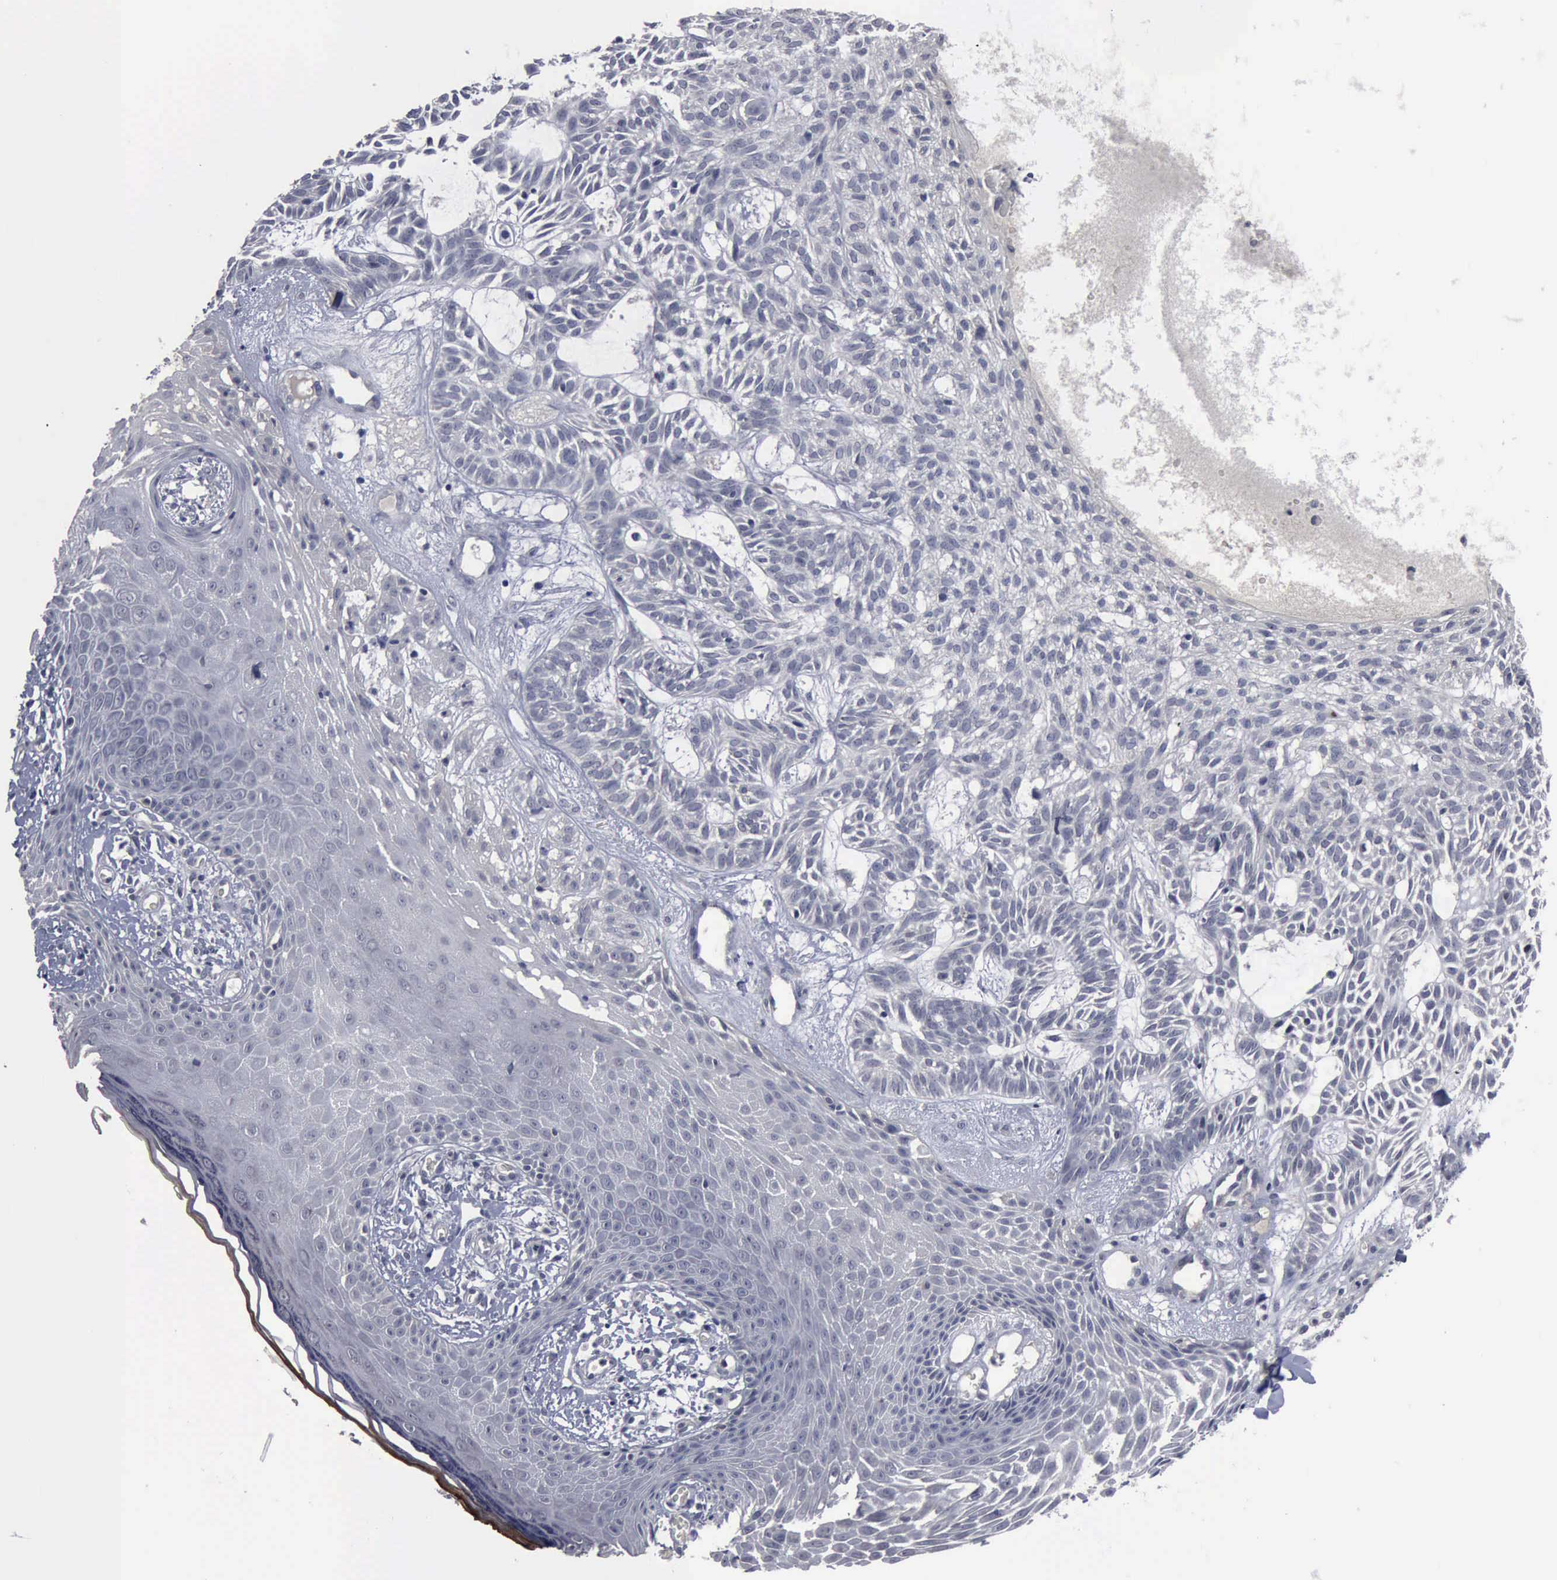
{"staining": {"intensity": "negative", "quantity": "none", "location": "none"}, "tissue": "skin cancer", "cell_type": "Tumor cells", "image_type": "cancer", "snomed": [{"axis": "morphology", "description": "Basal cell carcinoma"}, {"axis": "topography", "description": "Skin"}], "caption": "There is no significant positivity in tumor cells of basal cell carcinoma (skin). (DAB IHC, high magnification).", "gene": "MYO18B", "patient": {"sex": "male", "age": 75}}